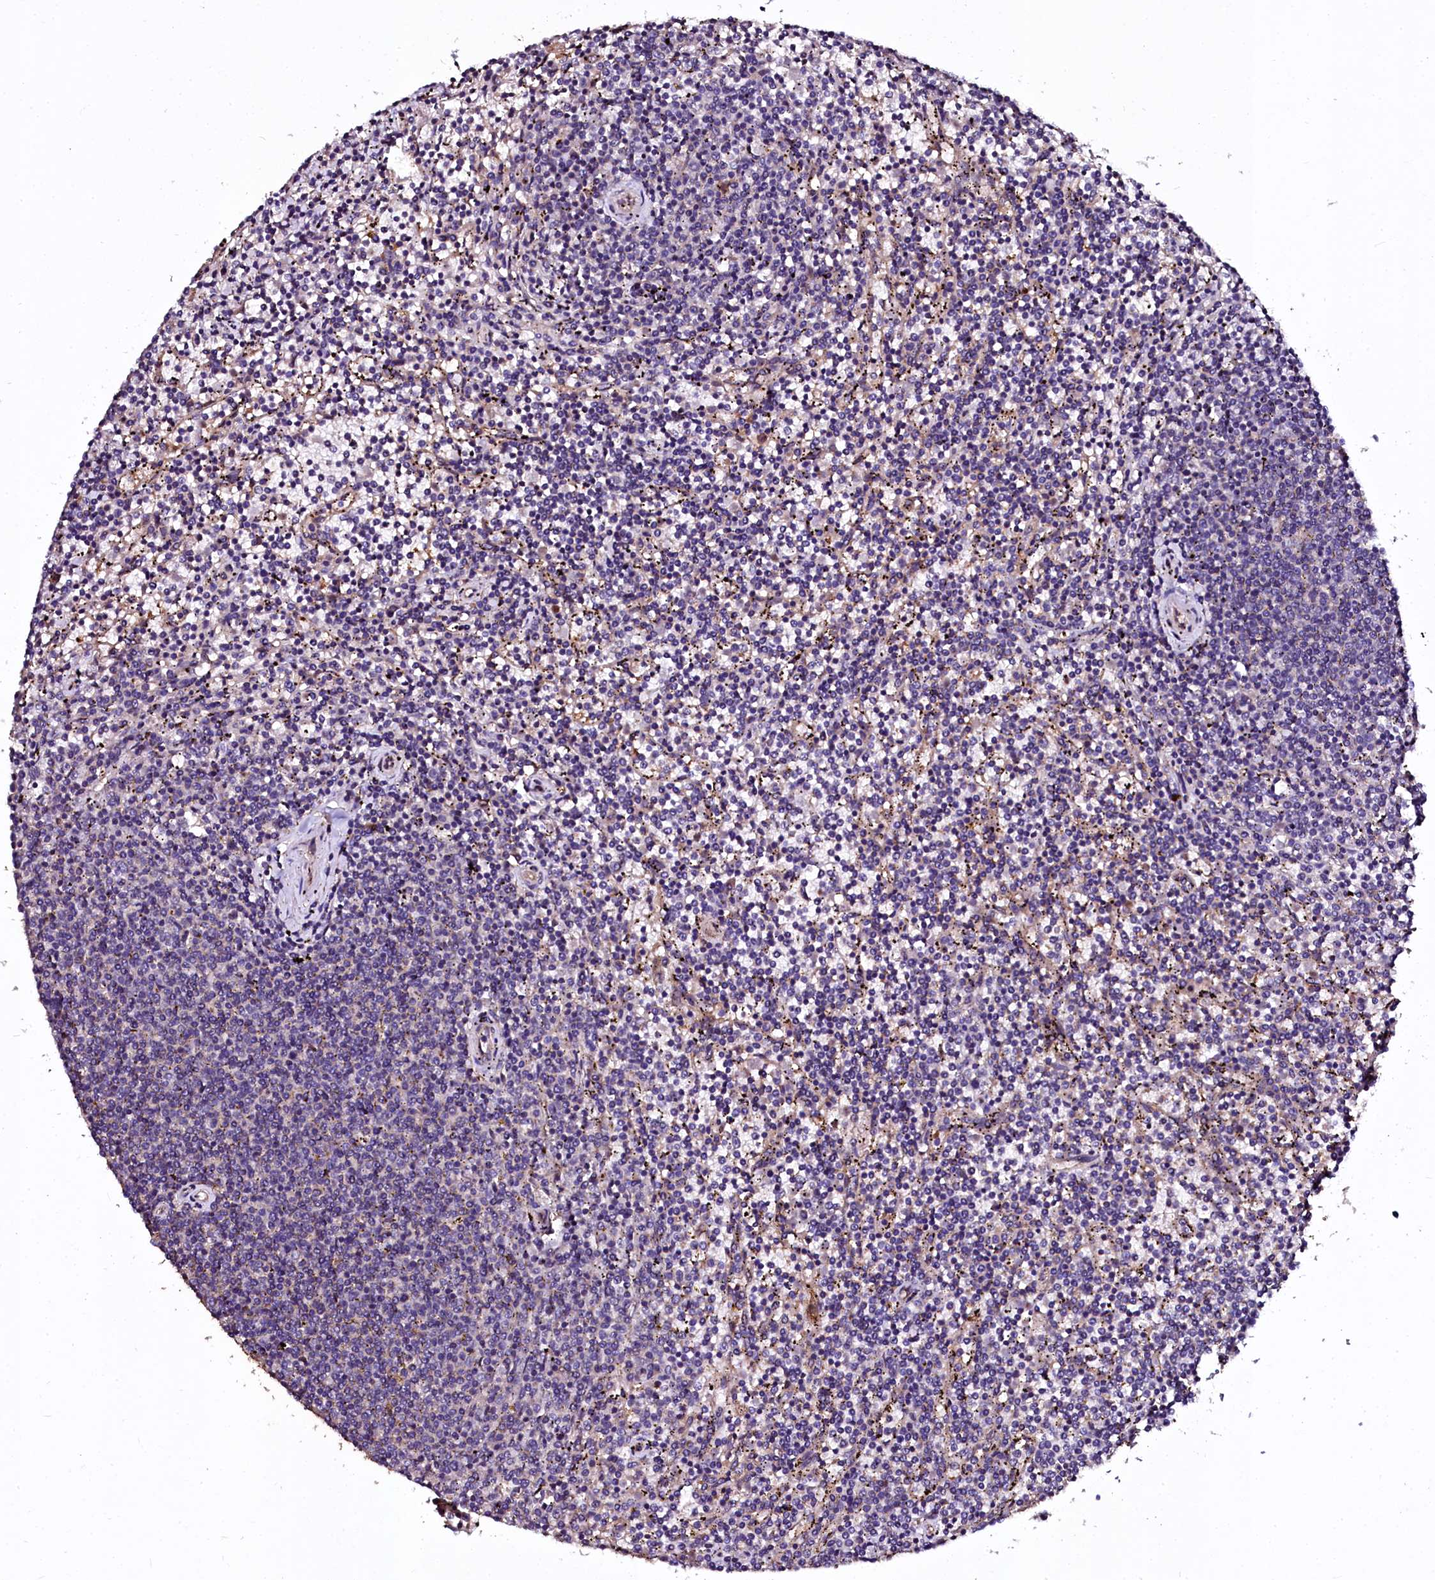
{"staining": {"intensity": "negative", "quantity": "none", "location": "none"}, "tissue": "lymphoma", "cell_type": "Tumor cells", "image_type": "cancer", "snomed": [{"axis": "morphology", "description": "Malignant lymphoma, non-Hodgkin's type, Low grade"}, {"axis": "topography", "description": "Spleen"}], "caption": "A high-resolution histopathology image shows IHC staining of low-grade malignant lymphoma, non-Hodgkin's type, which displays no significant positivity in tumor cells.", "gene": "APPL2", "patient": {"sex": "female", "age": 50}}